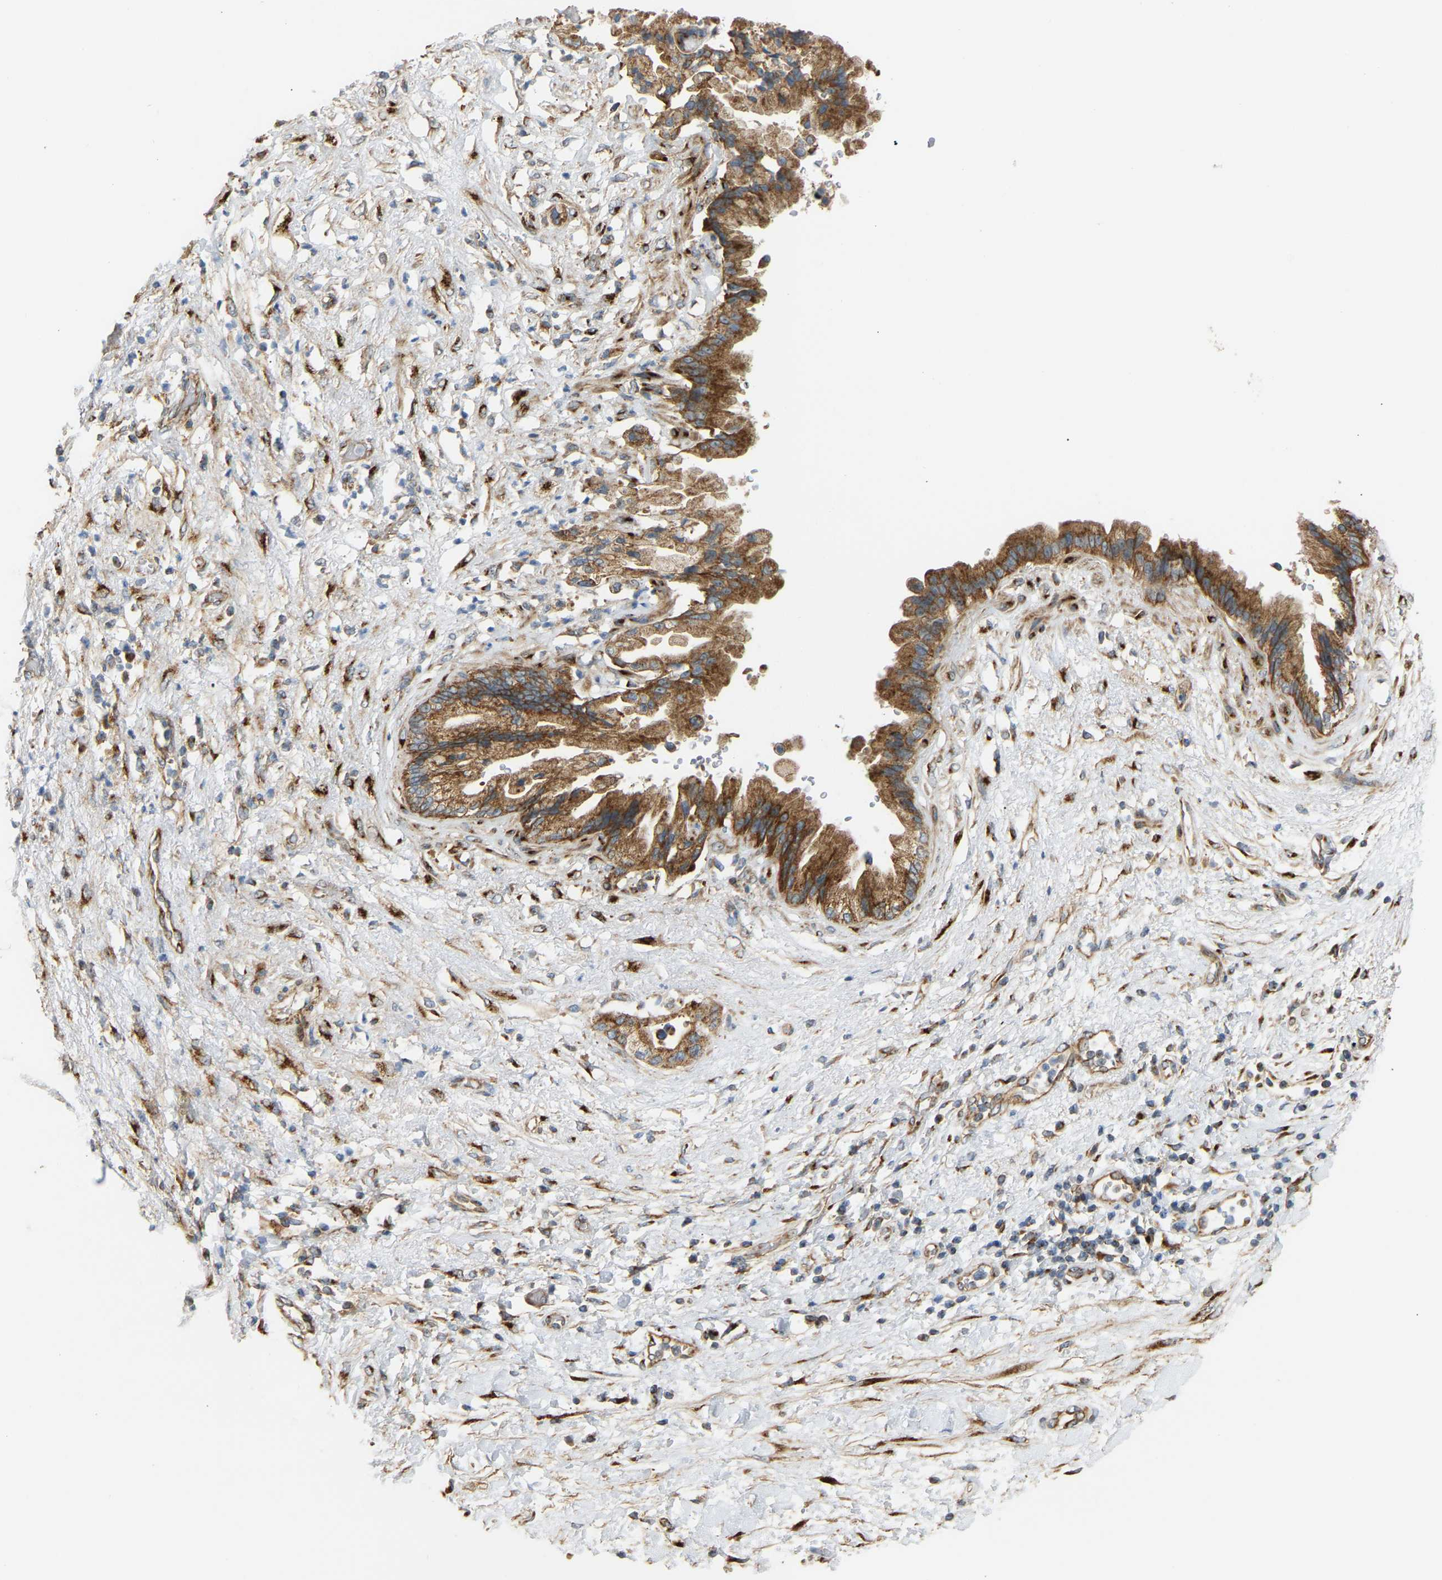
{"staining": {"intensity": "strong", "quantity": ">75%", "location": "cytoplasmic/membranous"}, "tissue": "pancreatic cancer", "cell_type": "Tumor cells", "image_type": "cancer", "snomed": [{"axis": "morphology", "description": "Adenocarcinoma, NOS"}, {"axis": "topography", "description": "Pancreas"}], "caption": "The image demonstrates immunohistochemical staining of adenocarcinoma (pancreatic). There is strong cytoplasmic/membranous expression is present in approximately >75% of tumor cells.", "gene": "YIPF2", "patient": {"sex": "female", "age": 60}}